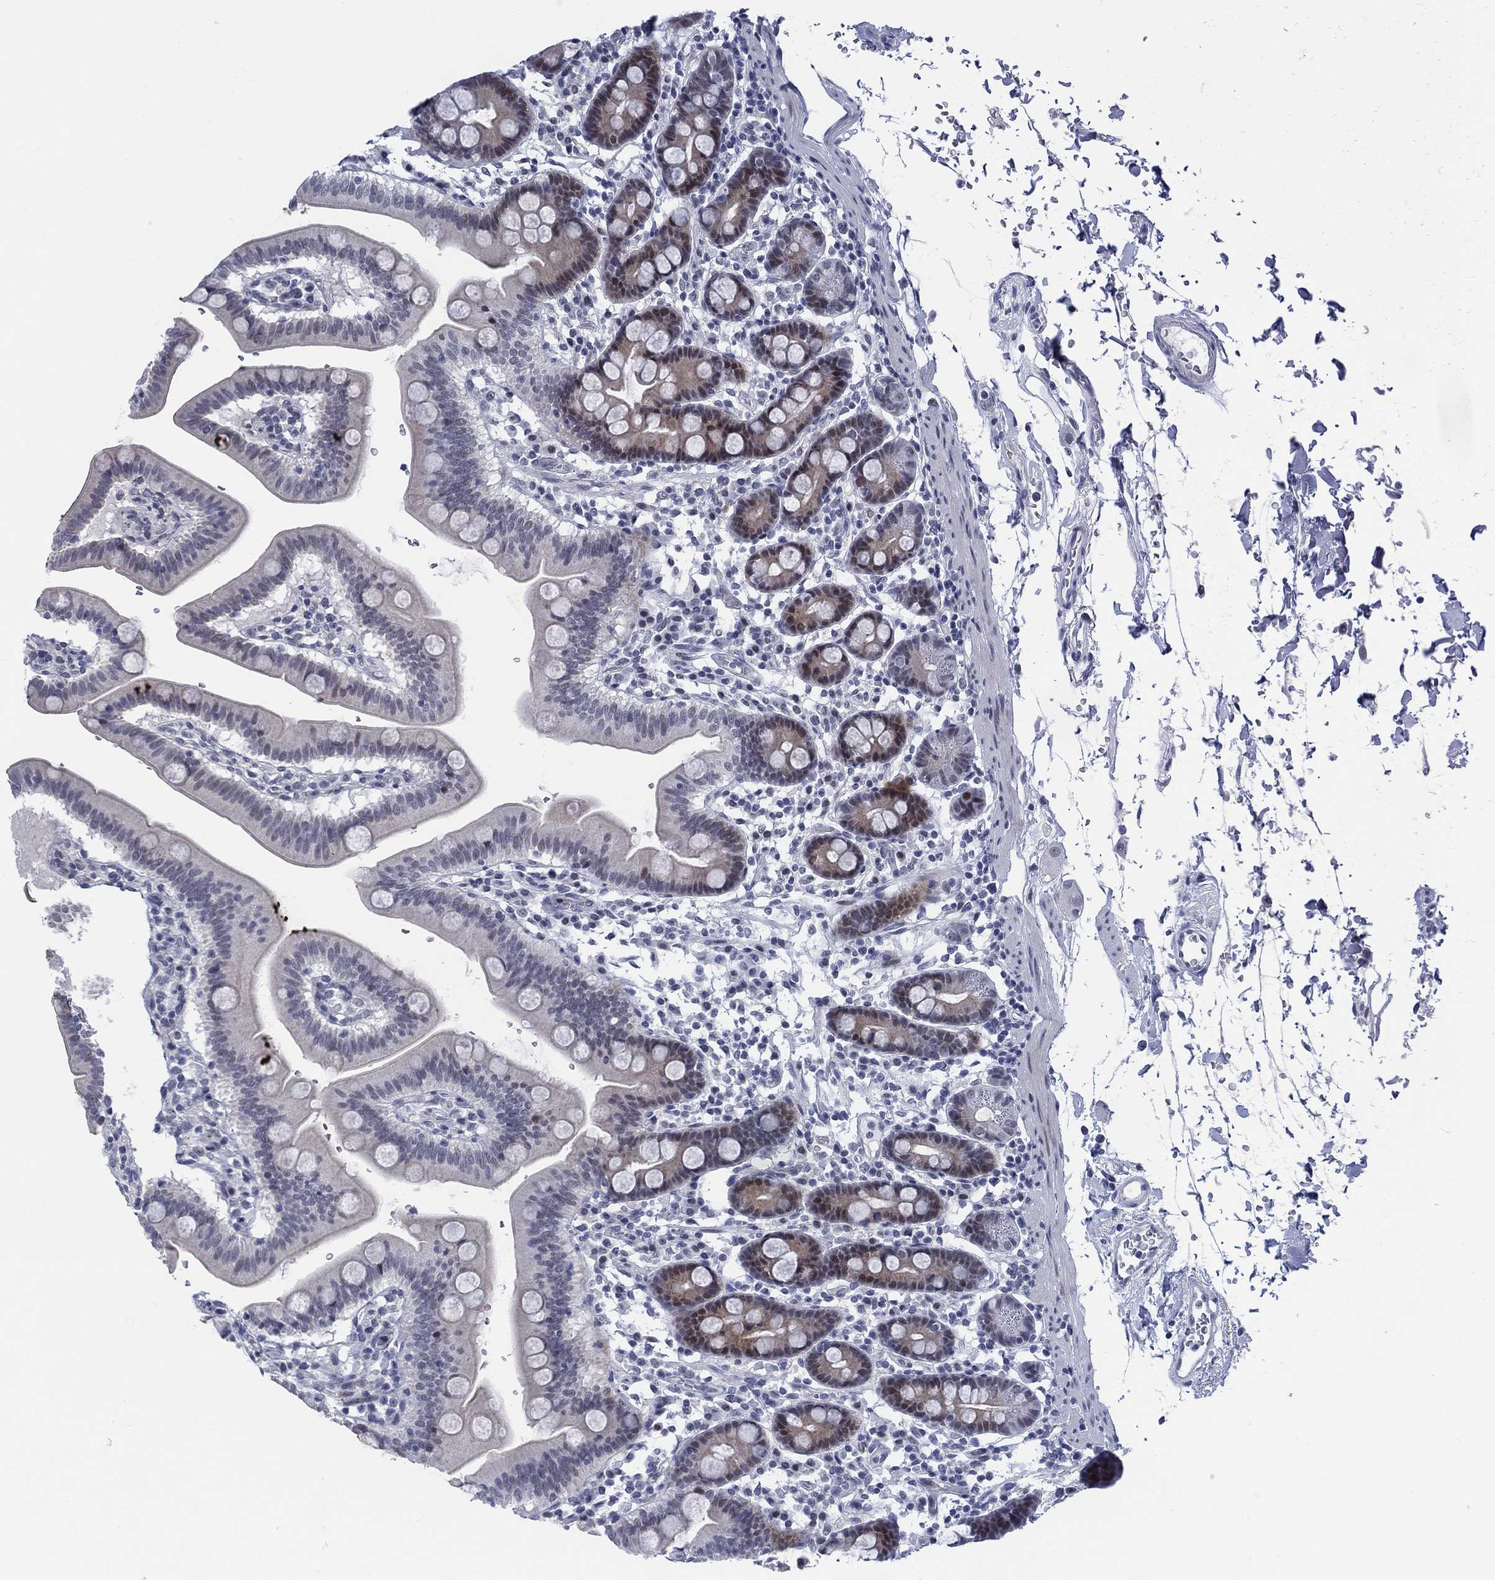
{"staining": {"intensity": "moderate", "quantity": "<25%", "location": "cytoplasmic/membranous,nuclear"}, "tissue": "duodenum", "cell_type": "Glandular cells", "image_type": "normal", "snomed": [{"axis": "morphology", "description": "Normal tissue, NOS"}, {"axis": "topography", "description": "Duodenum"}], "caption": "The photomicrograph reveals a brown stain indicating the presence of a protein in the cytoplasmic/membranous,nuclear of glandular cells in duodenum. (Brightfield microscopy of DAB IHC at high magnification).", "gene": "NEU3", "patient": {"sex": "male", "age": 59}}